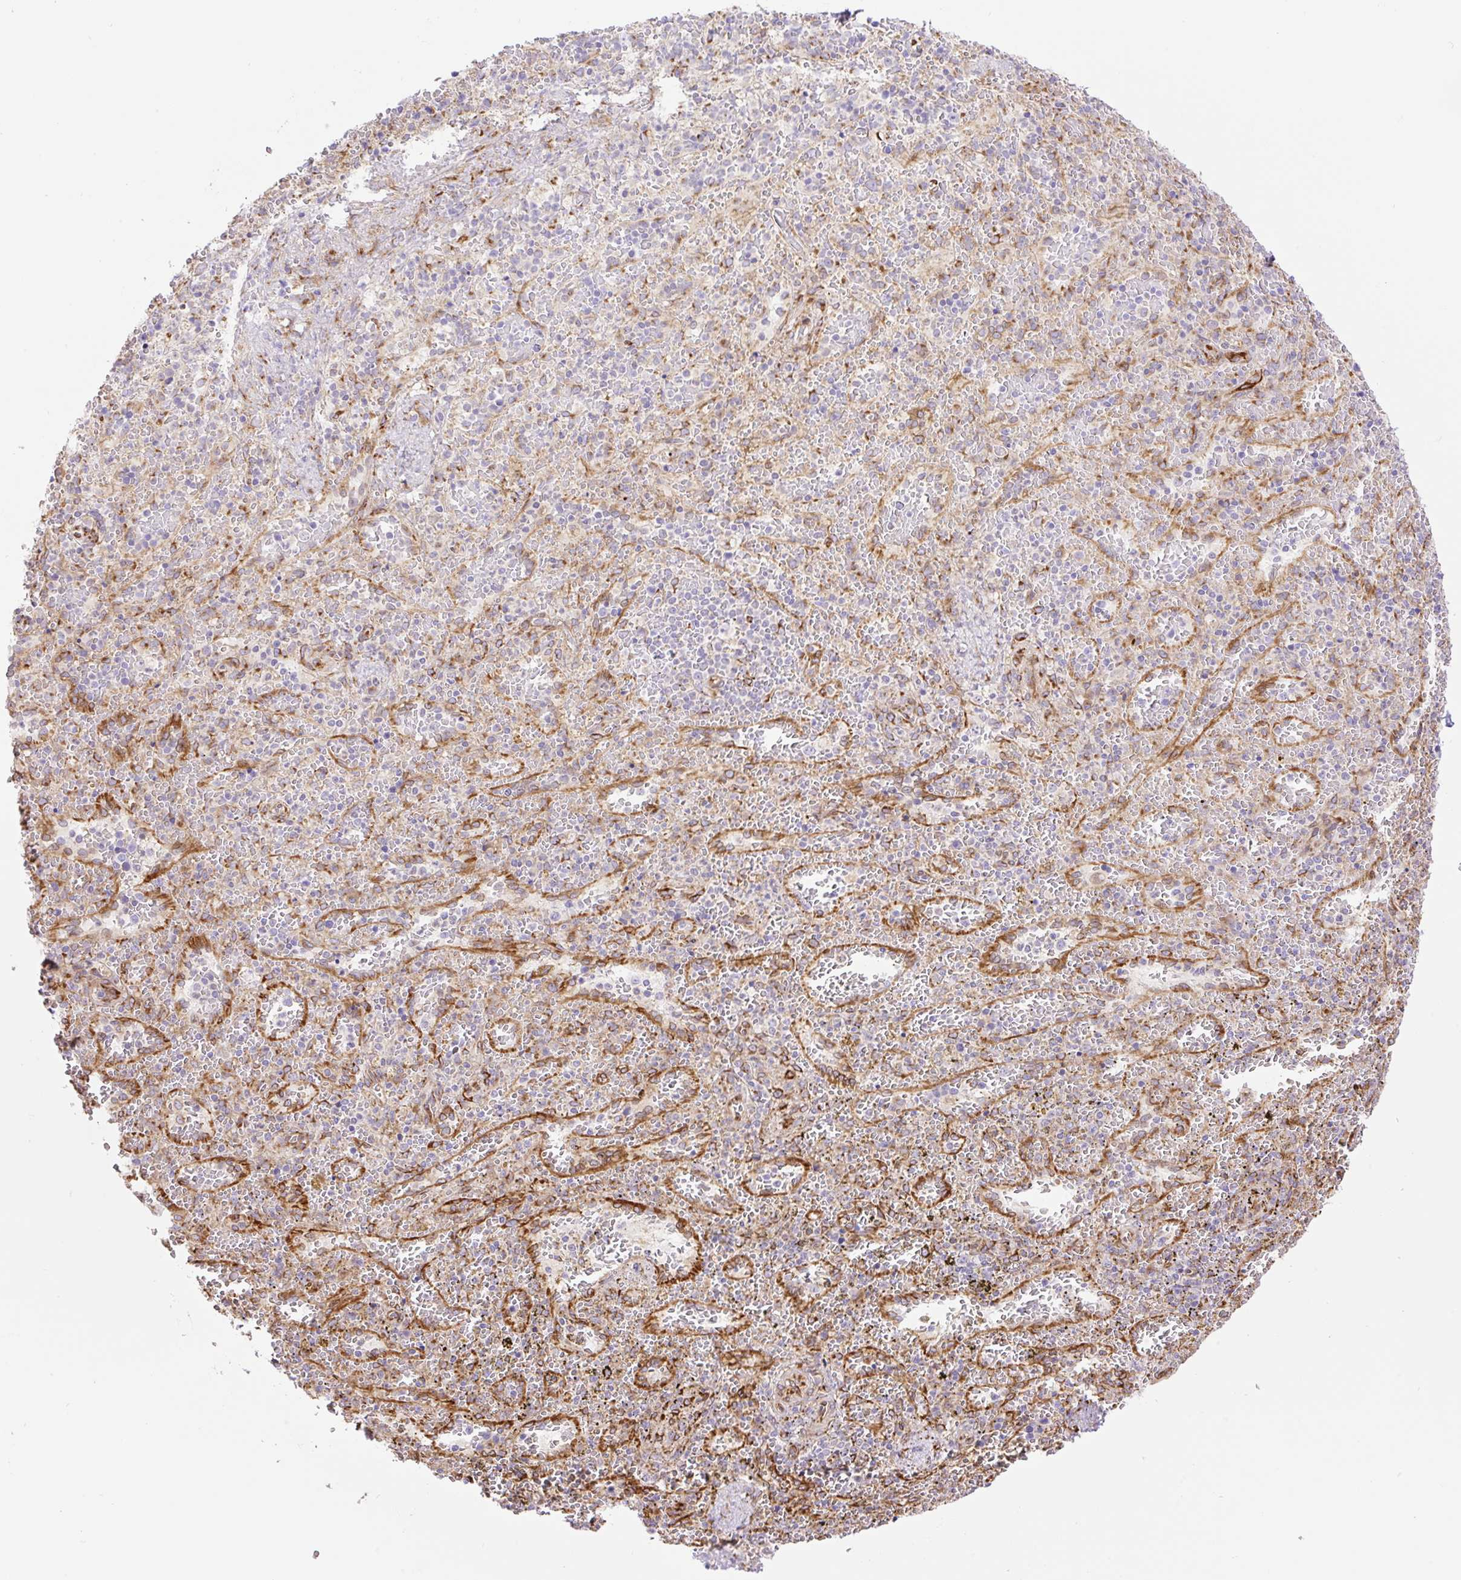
{"staining": {"intensity": "negative", "quantity": "none", "location": "none"}, "tissue": "spleen", "cell_type": "Cells in red pulp", "image_type": "normal", "snomed": [{"axis": "morphology", "description": "Normal tissue, NOS"}, {"axis": "topography", "description": "Spleen"}], "caption": "The image shows no significant expression in cells in red pulp of spleen.", "gene": "RAB30", "patient": {"sex": "female", "age": 50}}